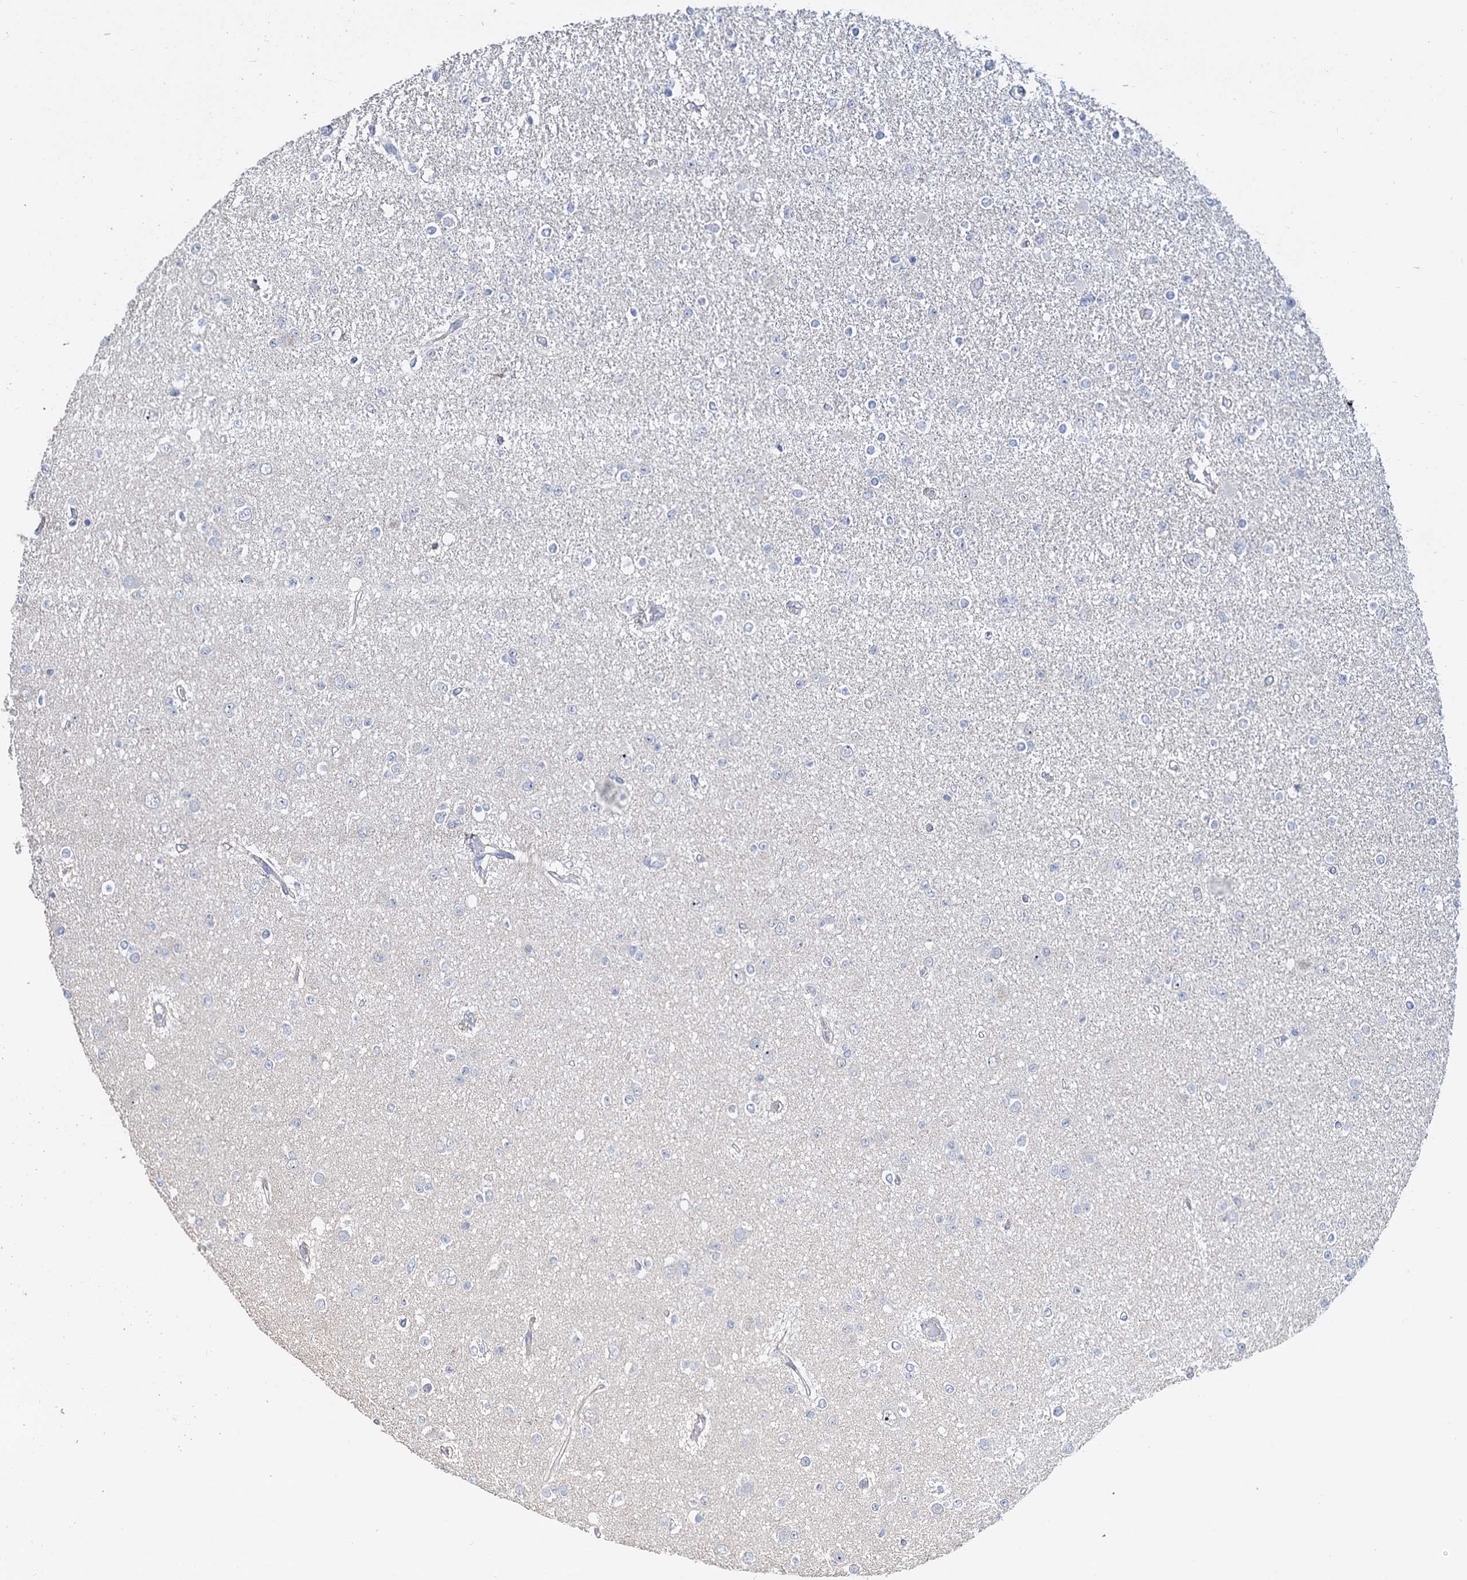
{"staining": {"intensity": "negative", "quantity": "none", "location": "none"}, "tissue": "glioma", "cell_type": "Tumor cells", "image_type": "cancer", "snomed": [{"axis": "morphology", "description": "Glioma, malignant, Low grade"}, {"axis": "topography", "description": "Brain"}], "caption": "High magnification brightfield microscopy of glioma stained with DAB (brown) and counterstained with hematoxylin (blue): tumor cells show no significant expression. (DAB immunohistochemistry (IHC), high magnification).", "gene": "C2CD3", "patient": {"sex": "female", "age": 22}}